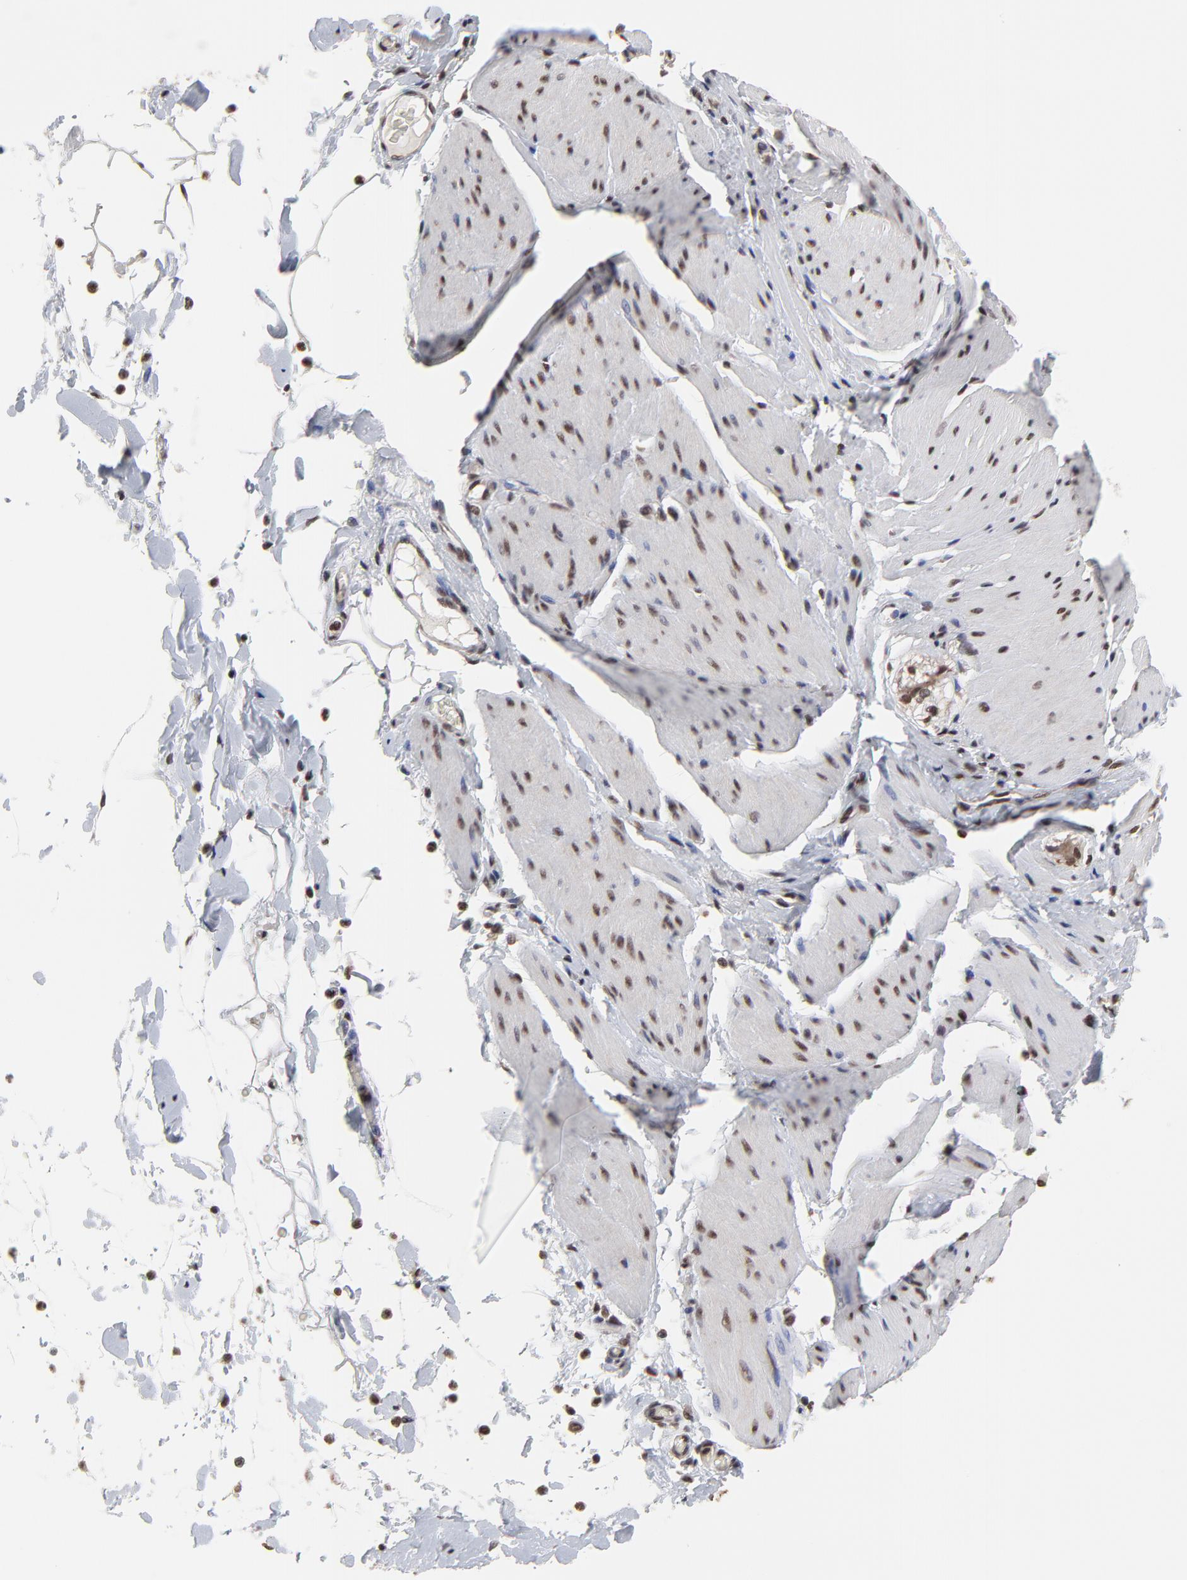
{"staining": {"intensity": "moderate", "quantity": ">75%", "location": "nuclear"}, "tissue": "smooth muscle", "cell_type": "Smooth muscle cells", "image_type": "normal", "snomed": [{"axis": "morphology", "description": "Normal tissue, NOS"}, {"axis": "topography", "description": "Smooth muscle"}, {"axis": "topography", "description": "Colon"}], "caption": "Moderate nuclear staining is seen in approximately >75% of smooth muscle cells in unremarkable smooth muscle.", "gene": "ZNF777", "patient": {"sex": "male", "age": 67}}